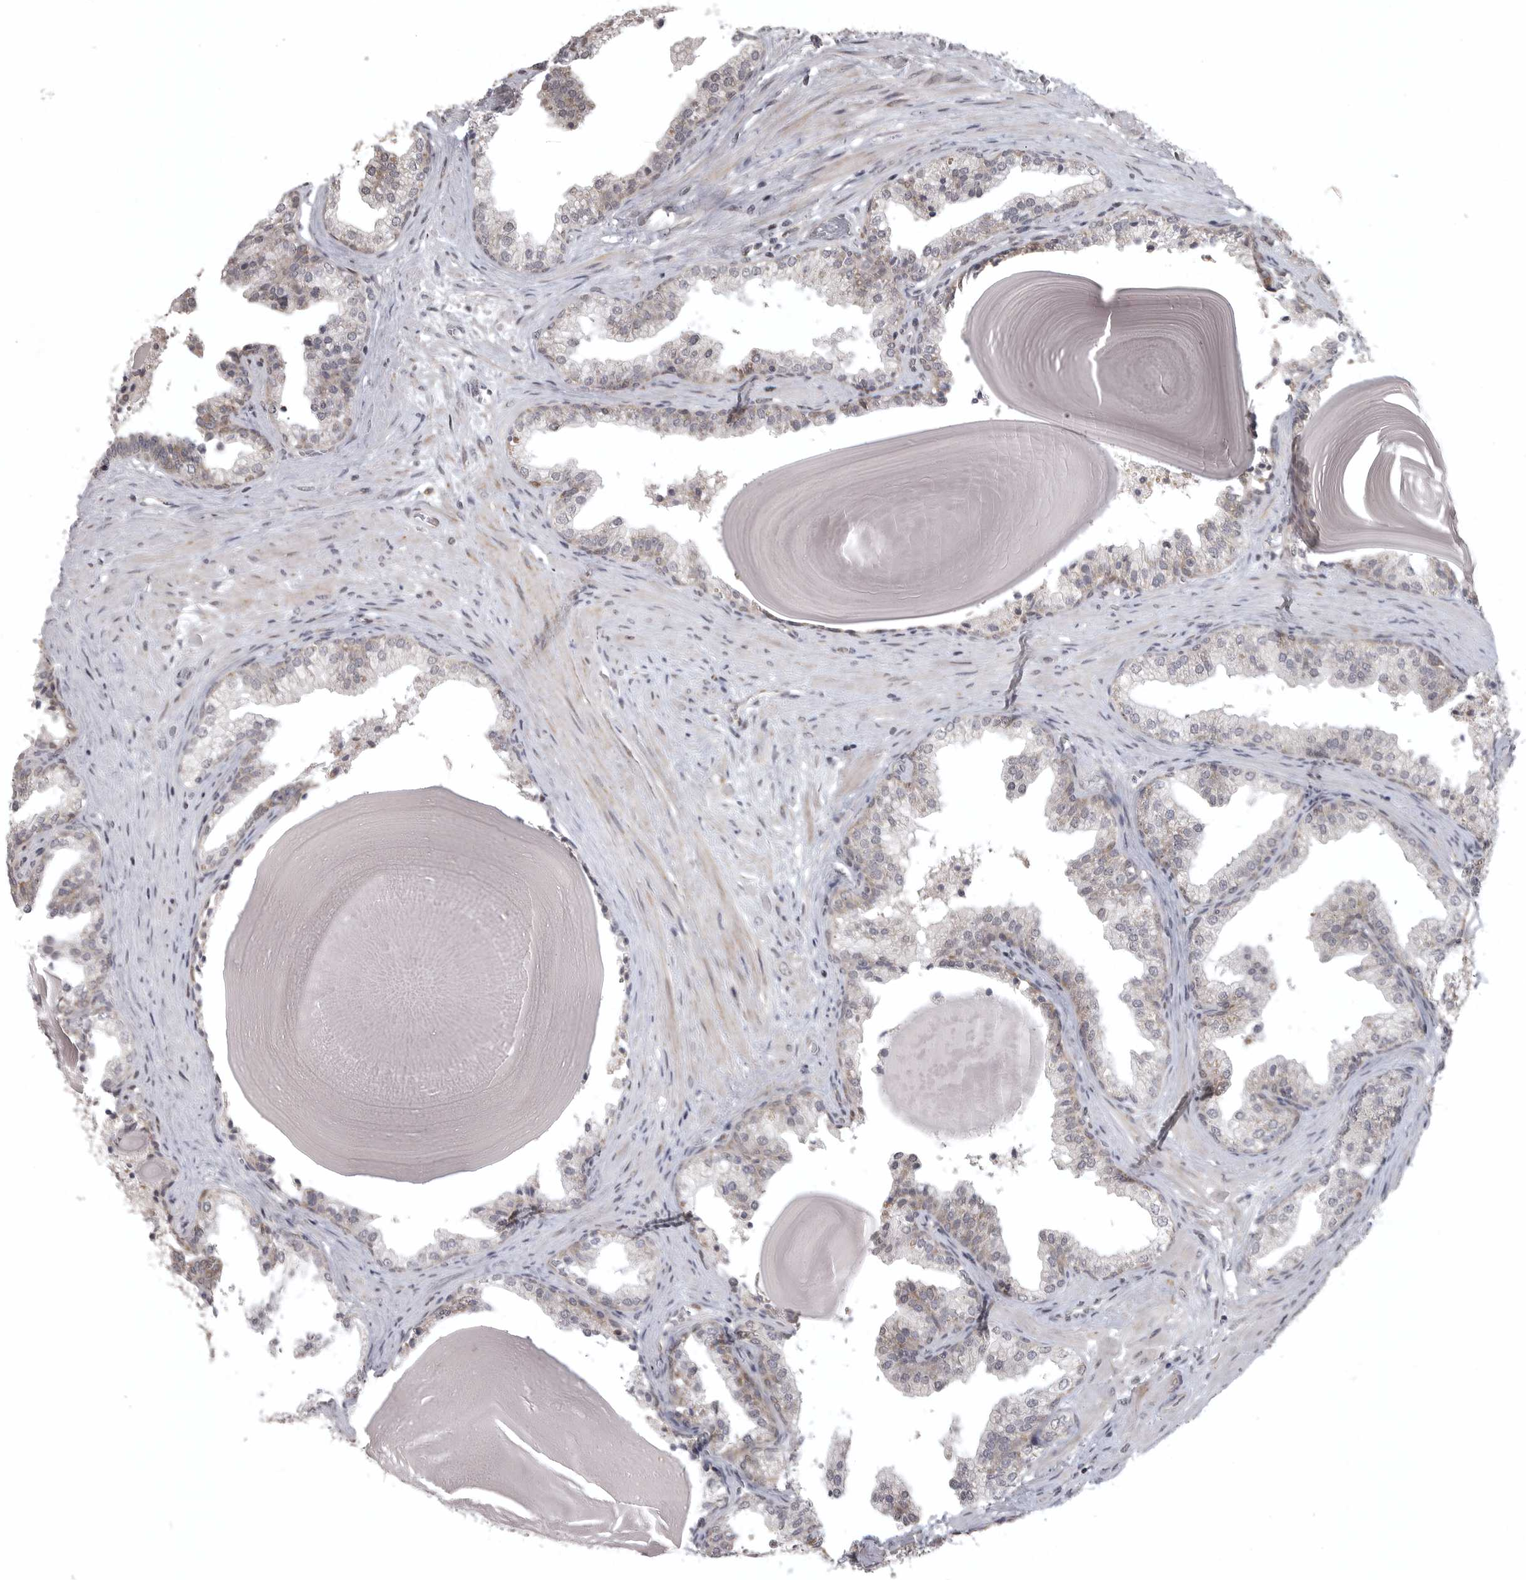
{"staining": {"intensity": "weak", "quantity": "<25%", "location": "cytoplasmic/membranous"}, "tissue": "prostate", "cell_type": "Glandular cells", "image_type": "normal", "snomed": [{"axis": "morphology", "description": "Normal tissue, NOS"}, {"axis": "topography", "description": "Prostate"}], "caption": "High magnification brightfield microscopy of benign prostate stained with DAB (3,3'-diaminobenzidine) (brown) and counterstained with hematoxylin (blue): glandular cells show no significant staining.", "gene": "POLE2", "patient": {"sex": "male", "age": 48}}